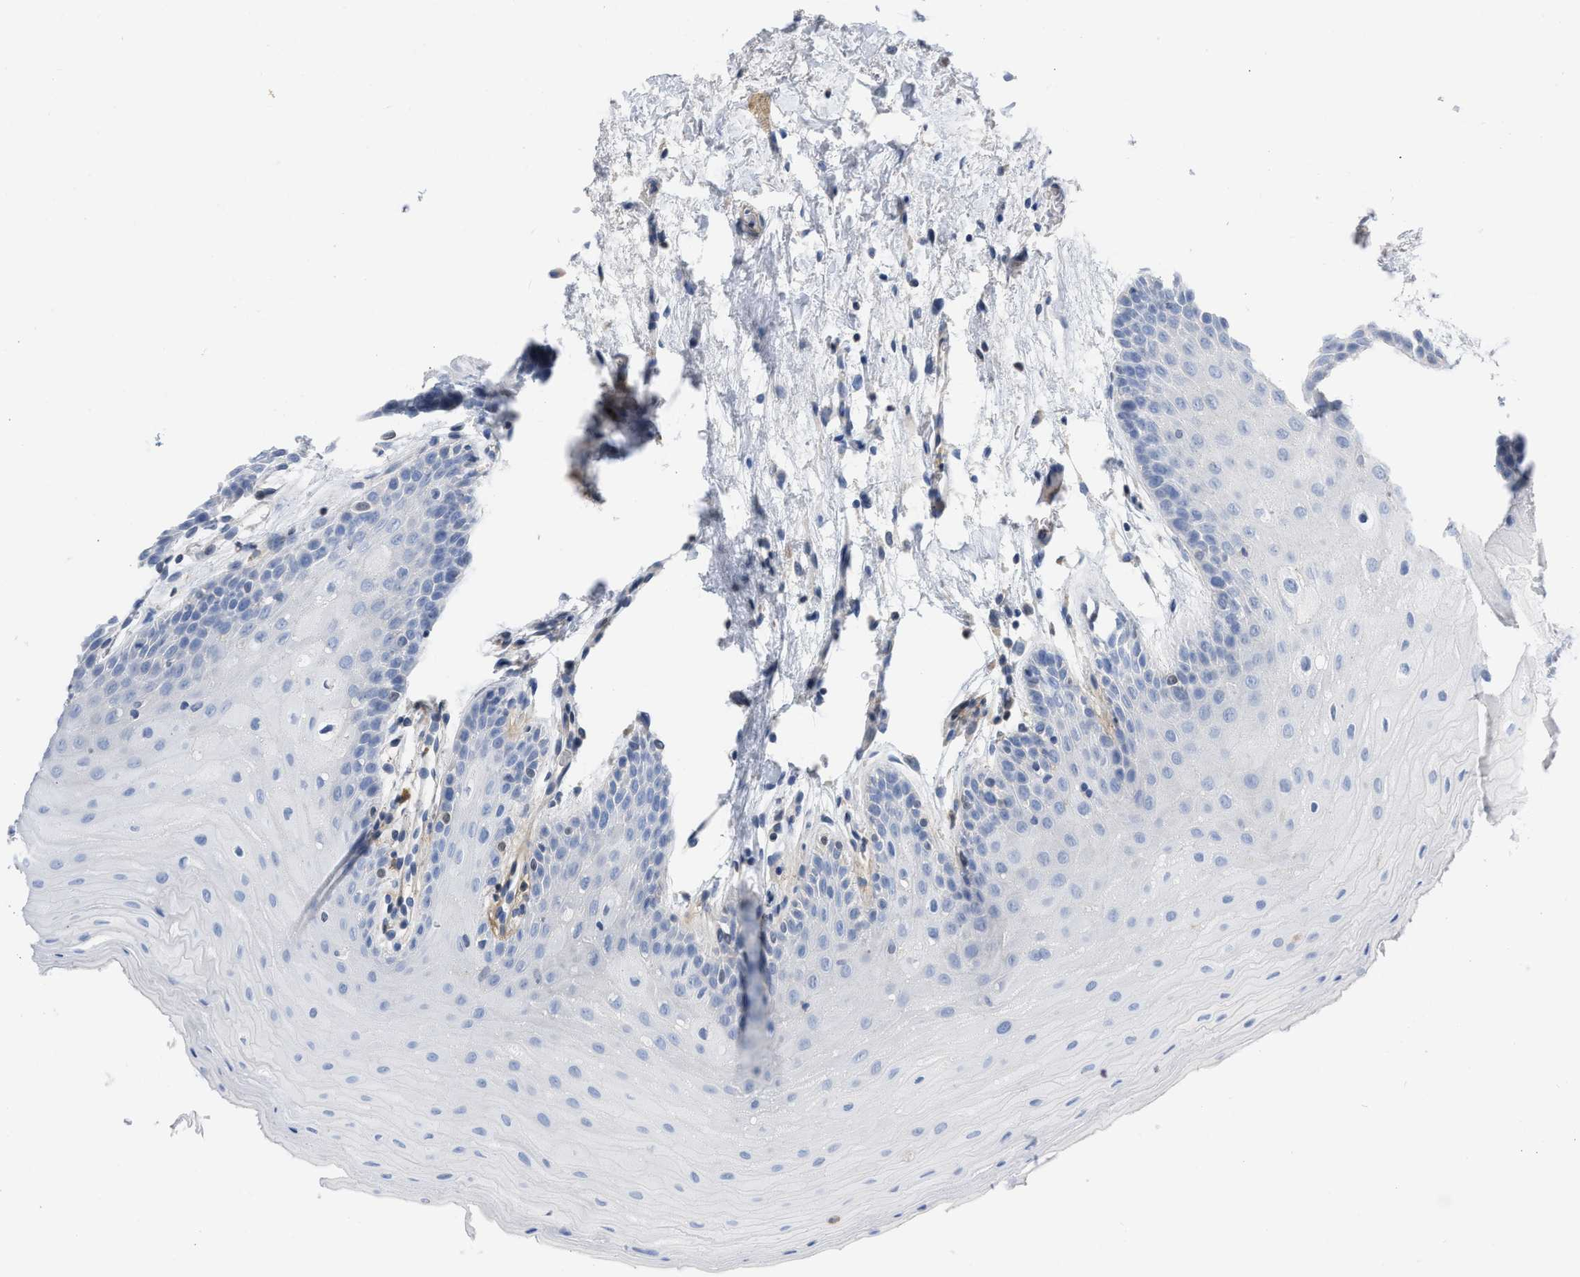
{"staining": {"intensity": "negative", "quantity": "none", "location": "none"}, "tissue": "oral mucosa", "cell_type": "Squamous epithelial cells", "image_type": "normal", "snomed": [{"axis": "morphology", "description": "Normal tissue, NOS"}, {"axis": "morphology", "description": "Squamous cell carcinoma, NOS"}, {"axis": "topography", "description": "Oral tissue"}, {"axis": "topography", "description": "Head-Neck"}], "caption": "An immunohistochemistry (IHC) micrograph of benign oral mucosa is shown. There is no staining in squamous epithelial cells of oral mucosa. (Stains: DAB immunohistochemistry (IHC) with hematoxylin counter stain, Microscopy: brightfield microscopy at high magnification).", "gene": "PRMT2", "patient": {"sex": "male", "age": 71}}